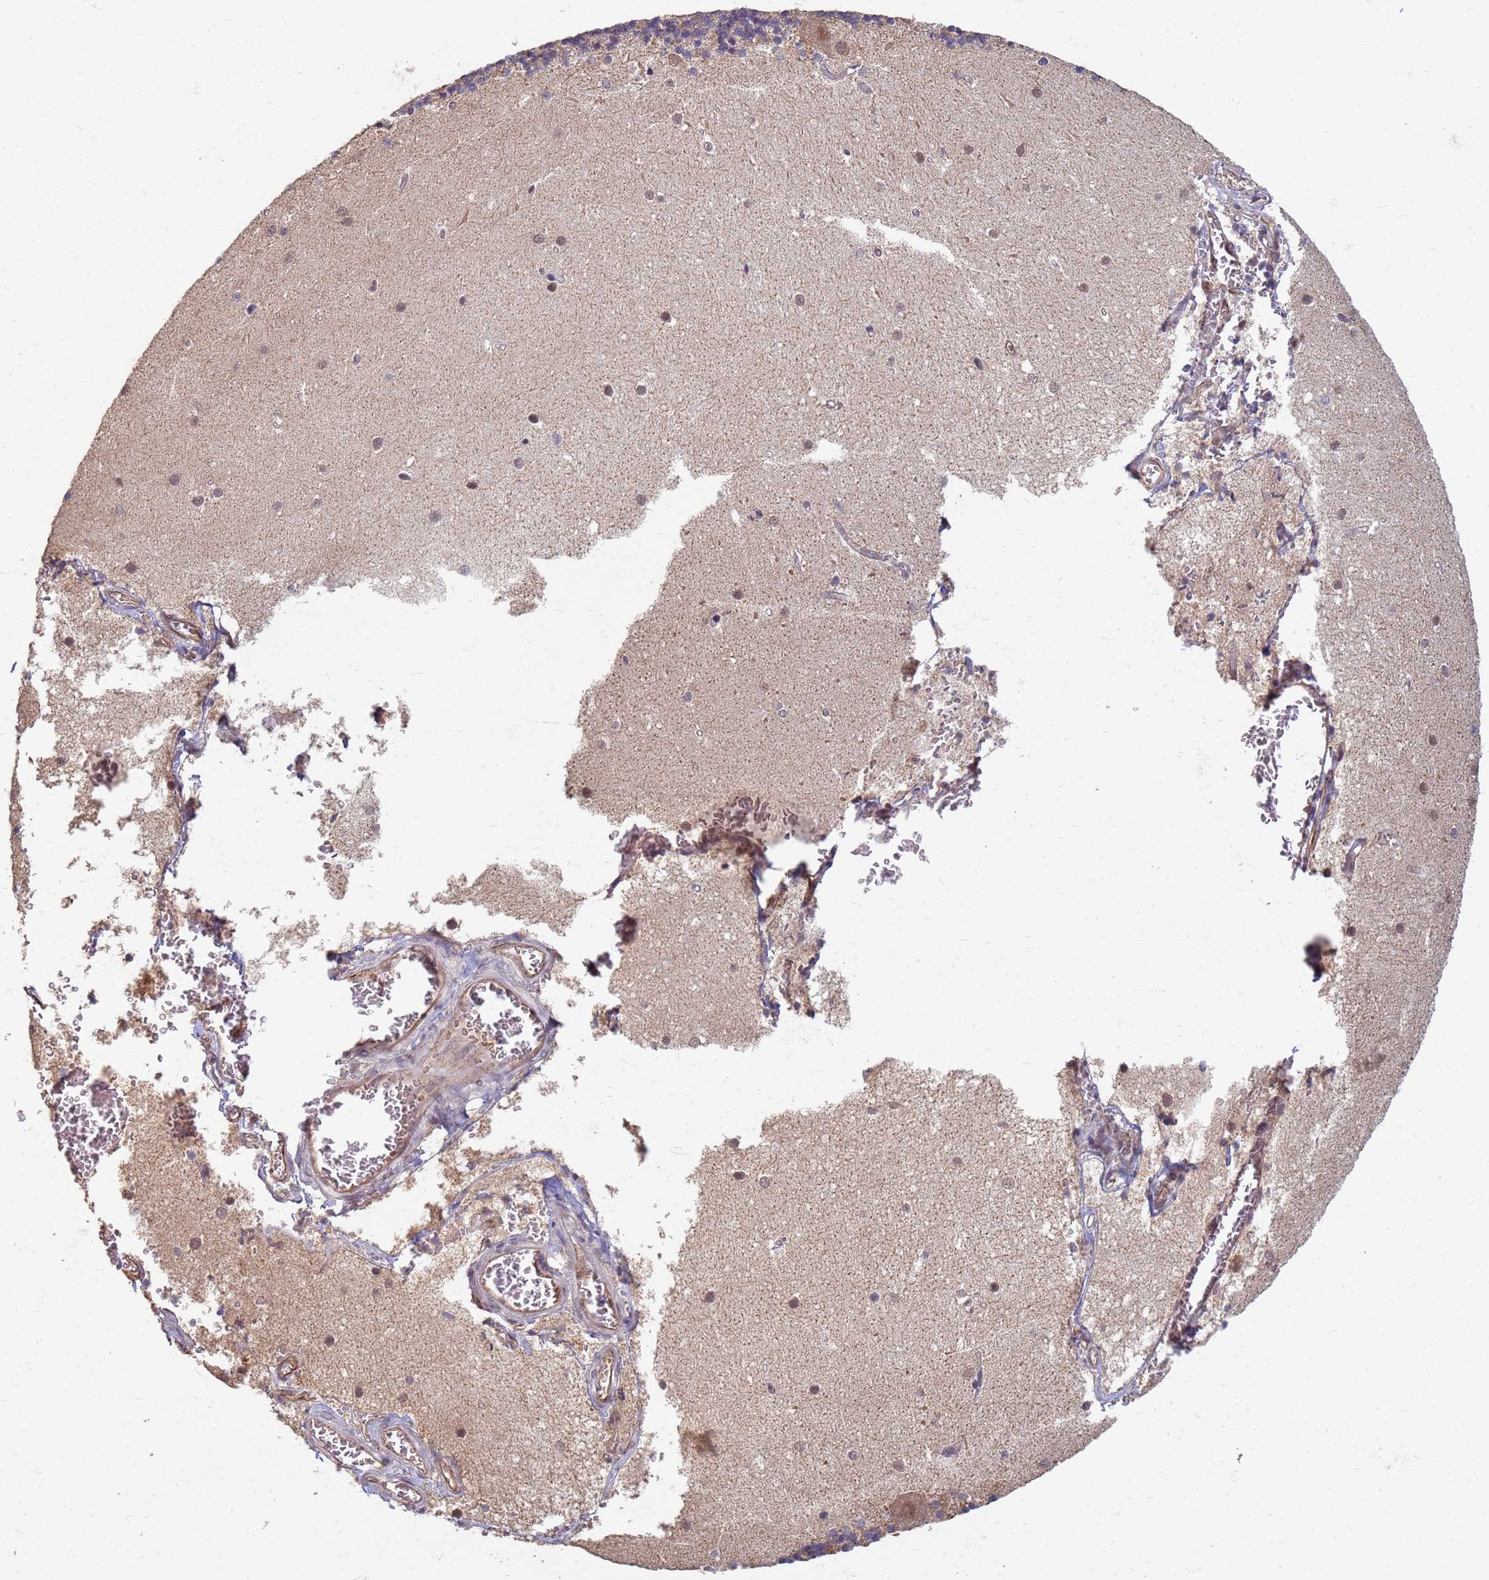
{"staining": {"intensity": "weak", "quantity": "25%-75%", "location": "cytoplasmic/membranous"}, "tissue": "cerebellum", "cell_type": "Cells in granular layer", "image_type": "normal", "snomed": [{"axis": "morphology", "description": "Normal tissue, NOS"}, {"axis": "topography", "description": "Cerebellum"}], "caption": "High-power microscopy captured an immunohistochemistry photomicrograph of normal cerebellum, revealing weak cytoplasmic/membranous expression in about 25%-75% of cells in granular layer. Using DAB (brown) and hematoxylin (blue) stains, captured at high magnification using brightfield microscopy.", "gene": "ITGB4", "patient": {"sex": "male", "age": 54}}